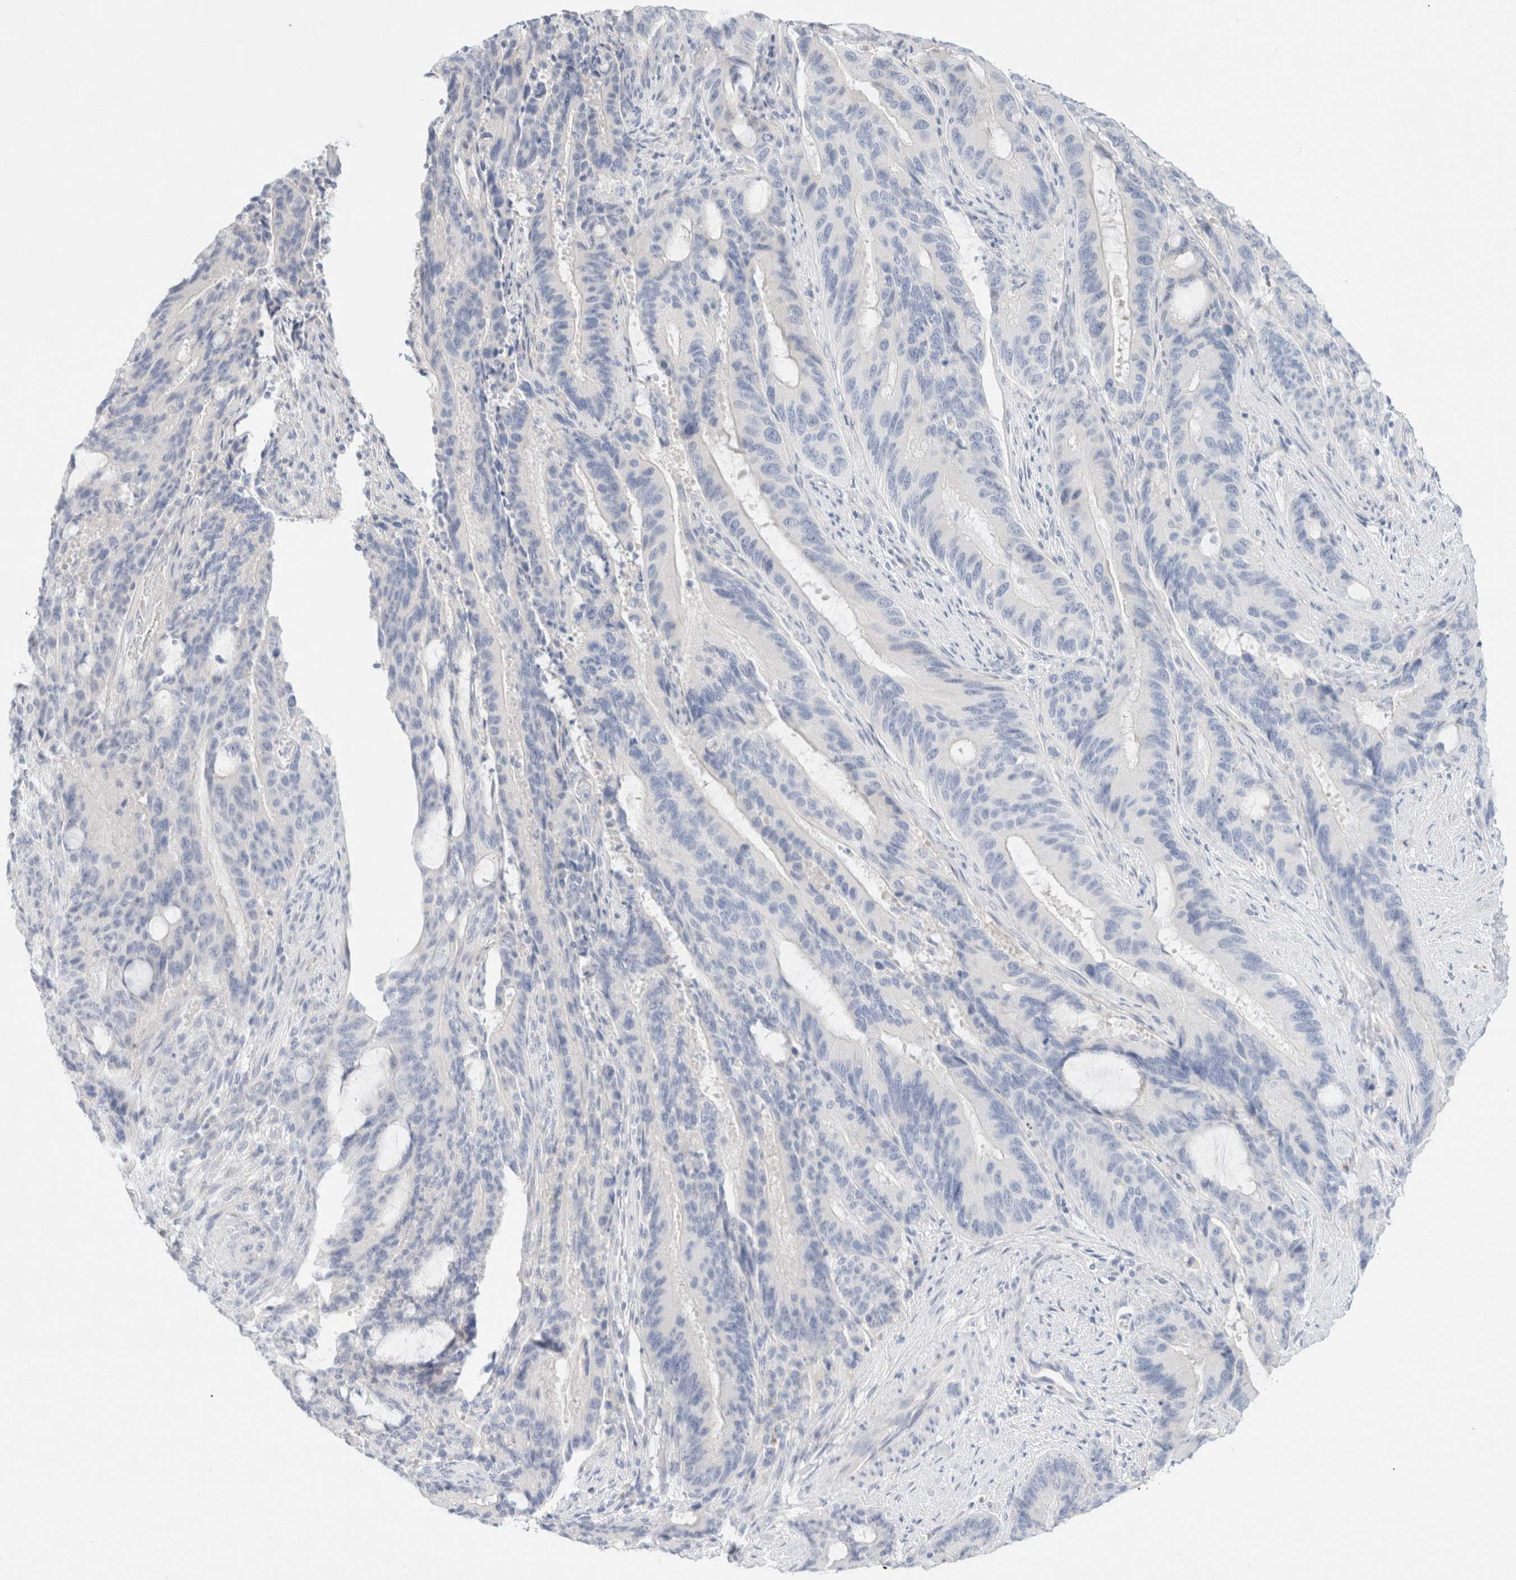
{"staining": {"intensity": "negative", "quantity": "none", "location": "none"}, "tissue": "liver cancer", "cell_type": "Tumor cells", "image_type": "cancer", "snomed": [{"axis": "morphology", "description": "Normal tissue, NOS"}, {"axis": "morphology", "description": "Cholangiocarcinoma"}, {"axis": "topography", "description": "Liver"}, {"axis": "topography", "description": "Peripheral nerve tissue"}], "caption": "IHC micrograph of neoplastic tissue: human liver cancer stained with DAB exhibits no significant protein expression in tumor cells.", "gene": "CPQ", "patient": {"sex": "female", "age": 73}}